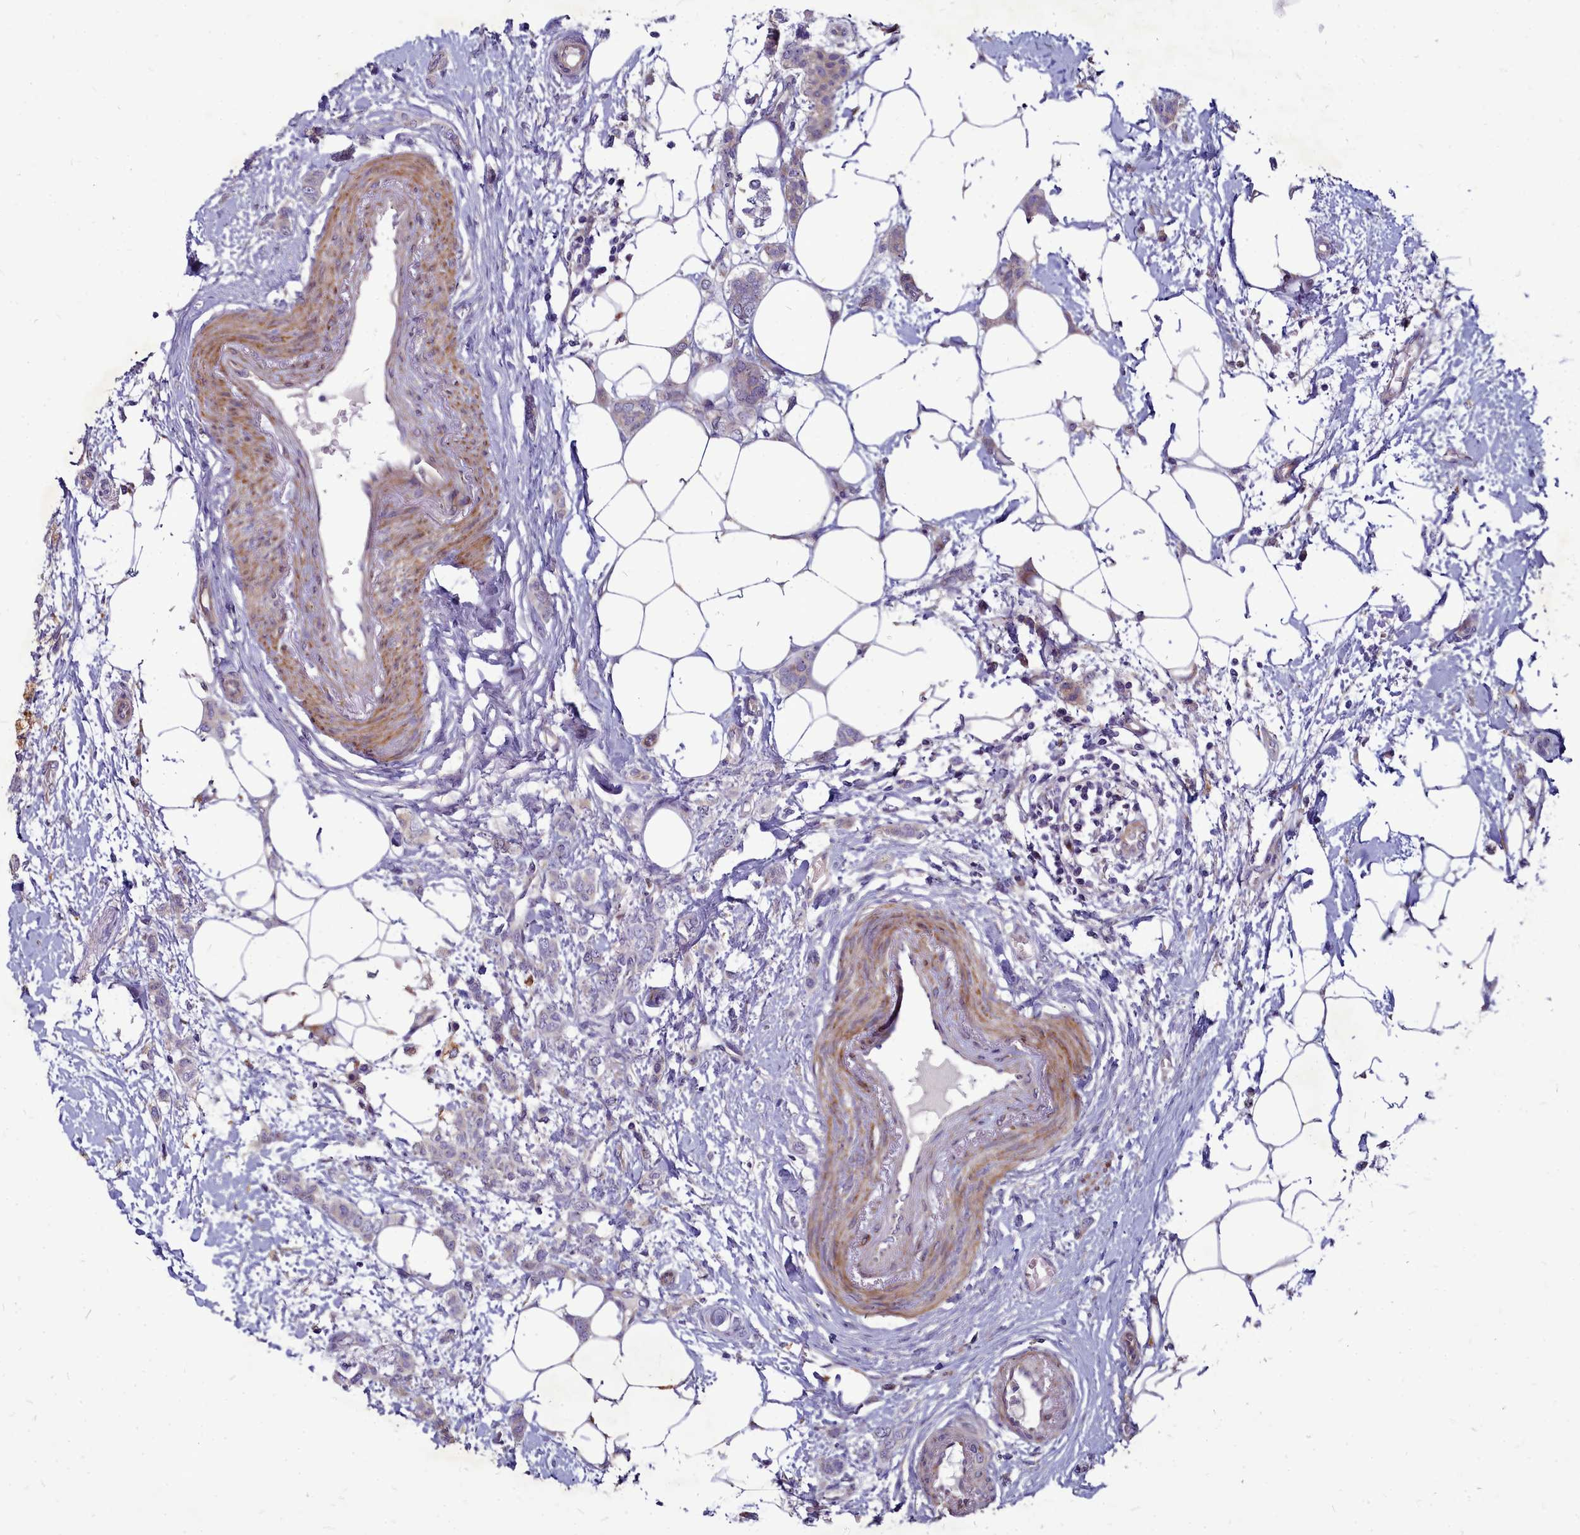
{"staining": {"intensity": "weak", "quantity": "<25%", "location": "cytoplasmic/membranous"}, "tissue": "breast cancer", "cell_type": "Tumor cells", "image_type": "cancer", "snomed": [{"axis": "morphology", "description": "Duct carcinoma"}, {"axis": "topography", "description": "Breast"}], "caption": "Immunohistochemistry histopathology image of neoplastic tissue: breast cancer stained with DAB shows no significant protein staining in tumor cells.", "gene": "SMPD4", "patient": {"sex": "female", "age": 72}}